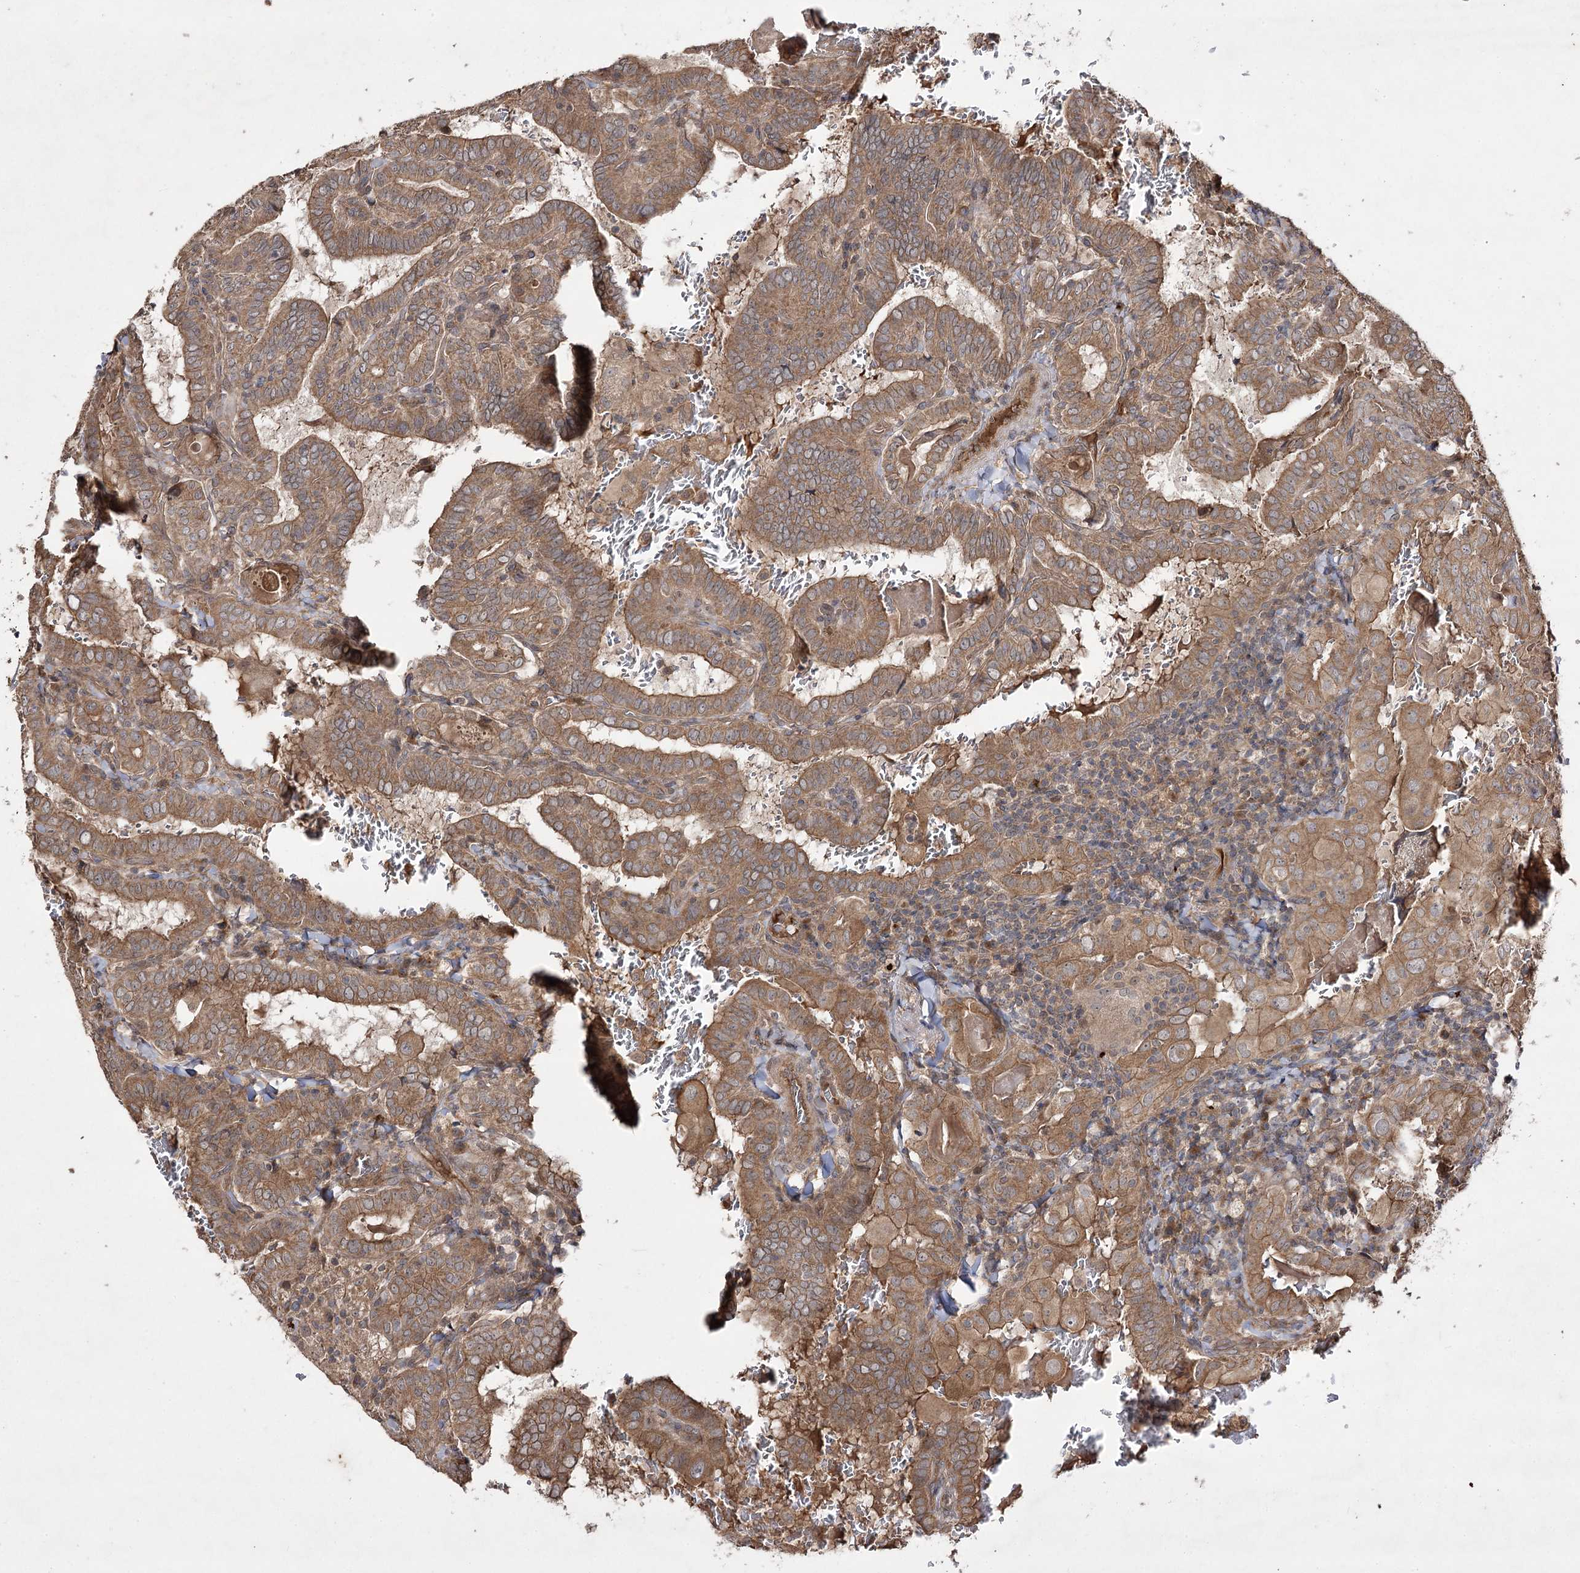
{"staining": {"intensity": "moderate", "quantity": ">75%", "location": "cytoplasmic/membranous"}, "tissue": "thyroid cancer", "cell_type": "Tumor cells", "image_type": "cancer", "snomed": [{"axis": "morphology", "description": "Papillary adenocarcinoma, NOS"}, {"axis": "topography", "description": "Thyroid gland"}], "caption": "A medium amount of moderate cytoplasmic/membranous expression is present in about >75% of tumor cells in thyroid papillary adenocarcinoma tissue.", "gene": "FANCL", "patient": {"sex": "female", "age": 72}}